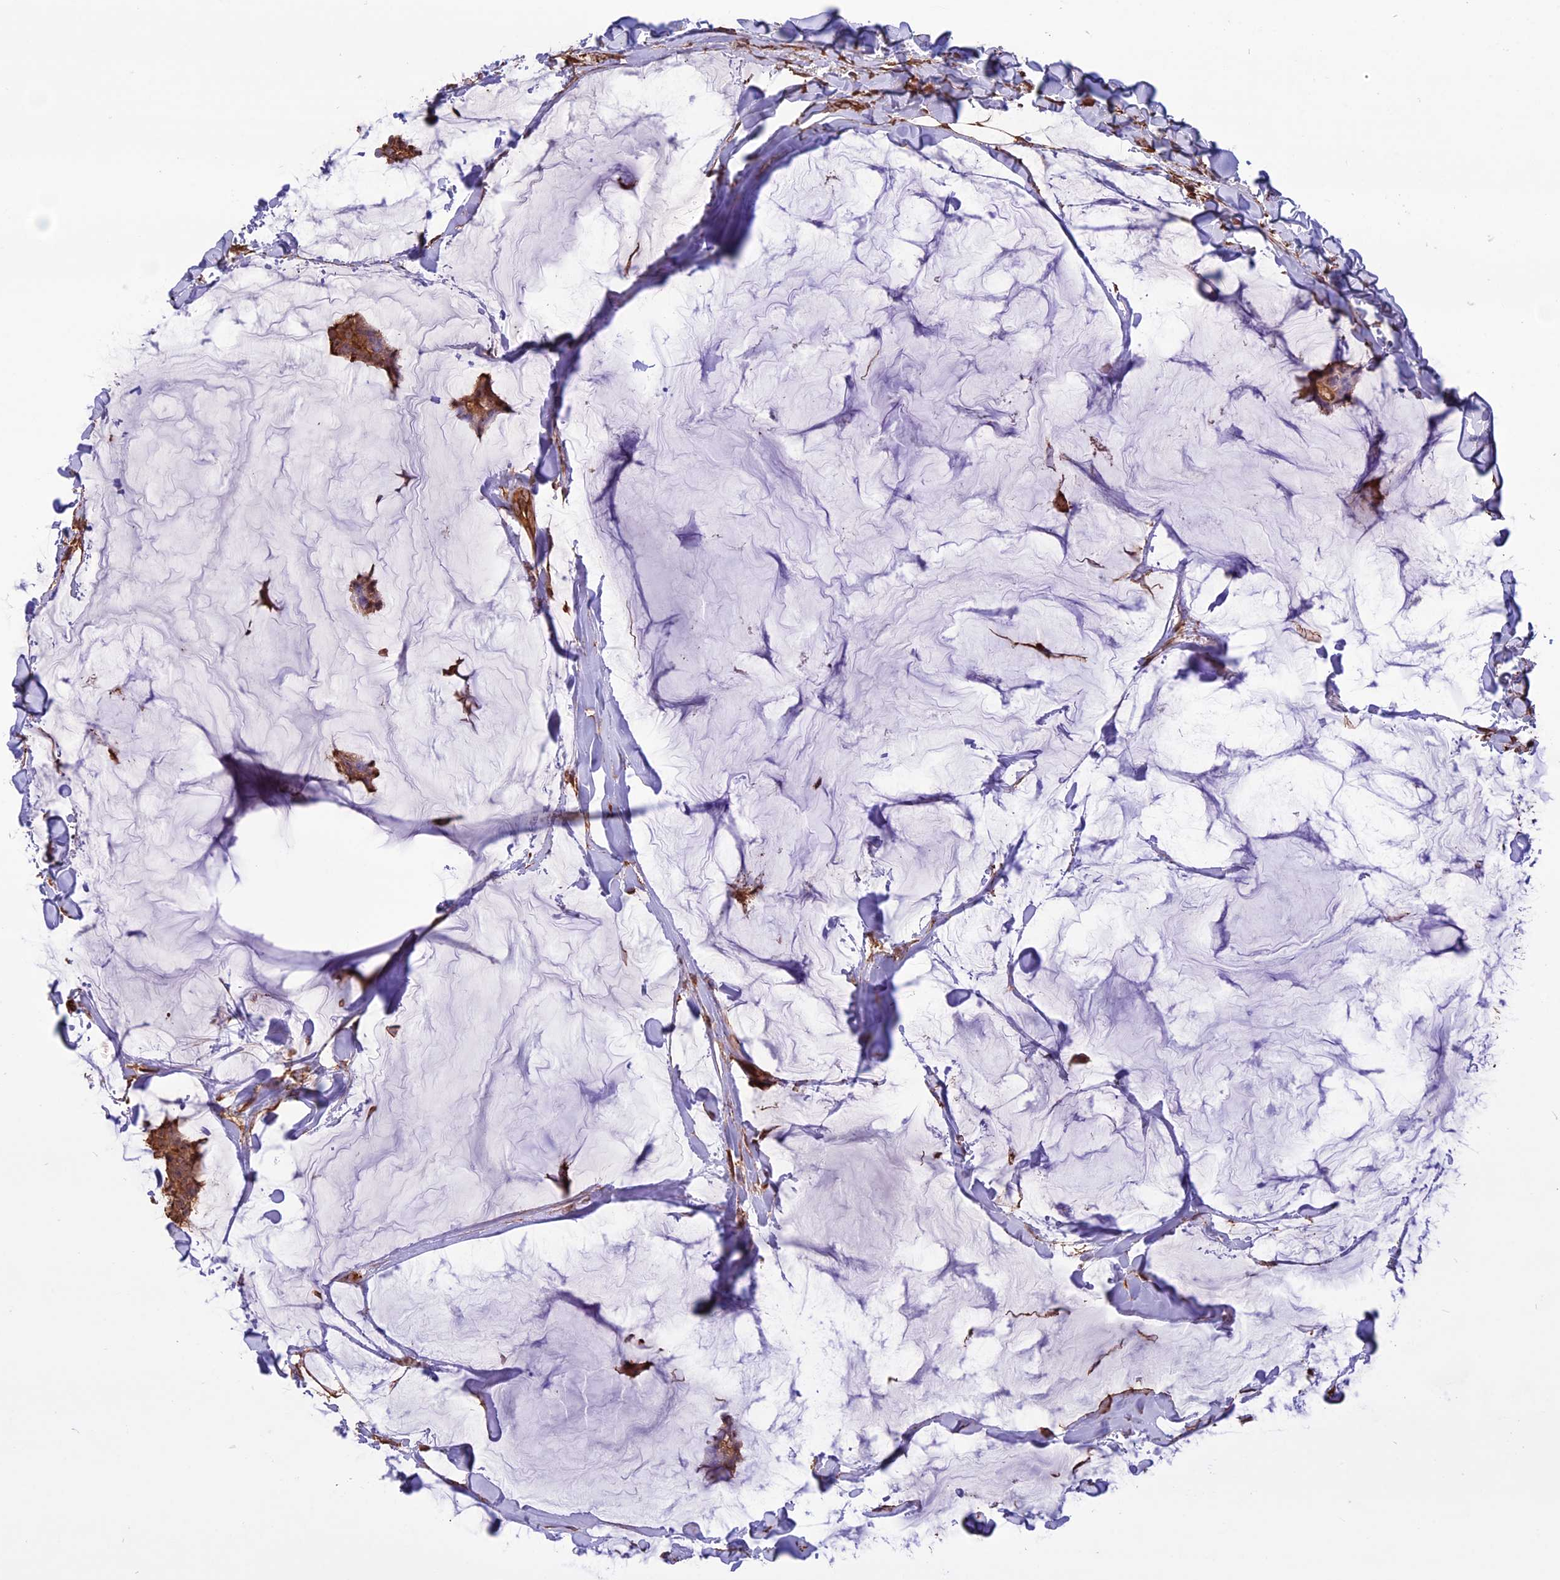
{"staining": {"intensity": "moderate", "quantity": ">75%", "location": "cytoplasmic/membranous"}, "tissue": "breast cancer", "cell_type": "Tumor cells", "image_type": "cancer", "snomed": [{"axis": "morphology", "description": "Duct carcinoma"}, {"axis": "topography", "description": "Breast"}], "caption": "Tumor cells exhibit medium levels of moderate cytoplasmic/membranous expression in approximately >75% of cells in human breast cancer (invasive ductal carcinoma).", "gene": "CCDC148", "patient": {"sex": "female", "age": 93}}